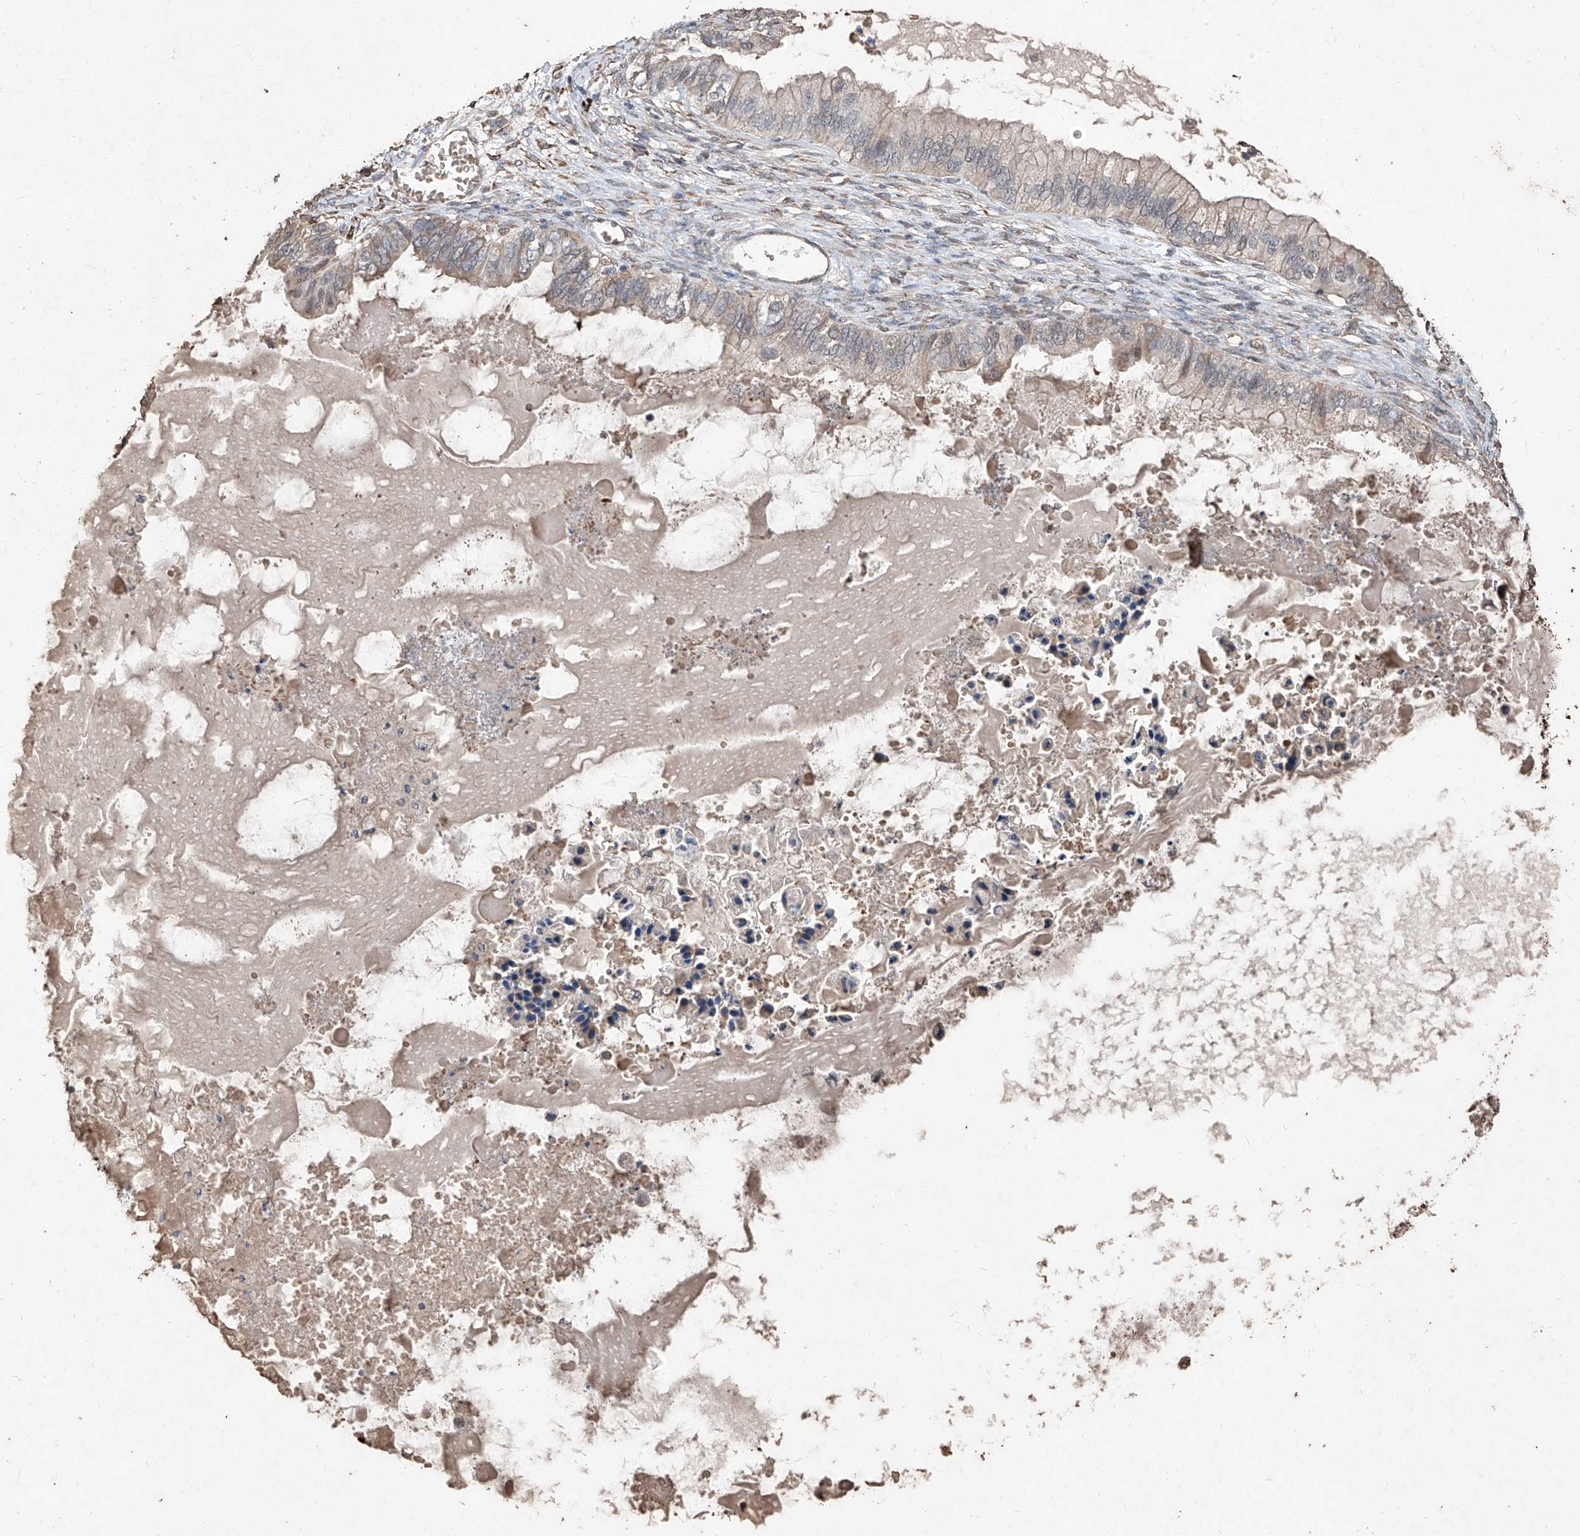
{"staining": {"intensity": "weak", "quantity": "<25%", "location": "cytoplasmic/membranous"}, "tissue": "ovarian cancer", "cell_type": "Tumor cells", "image_type": "cancer", "snomed": [{"axis": "morphology", "description": "Cystadenocarcinoma, mucinous, NOS"}, {"axis": "topography", "description": "Ovary"}], "caption": "There is no significant positivity in tumor cells of mucinous cystadenocarcinoma (ovarian).", "gene": "EML1", "patient": {"sex": "female", "age": 80}}